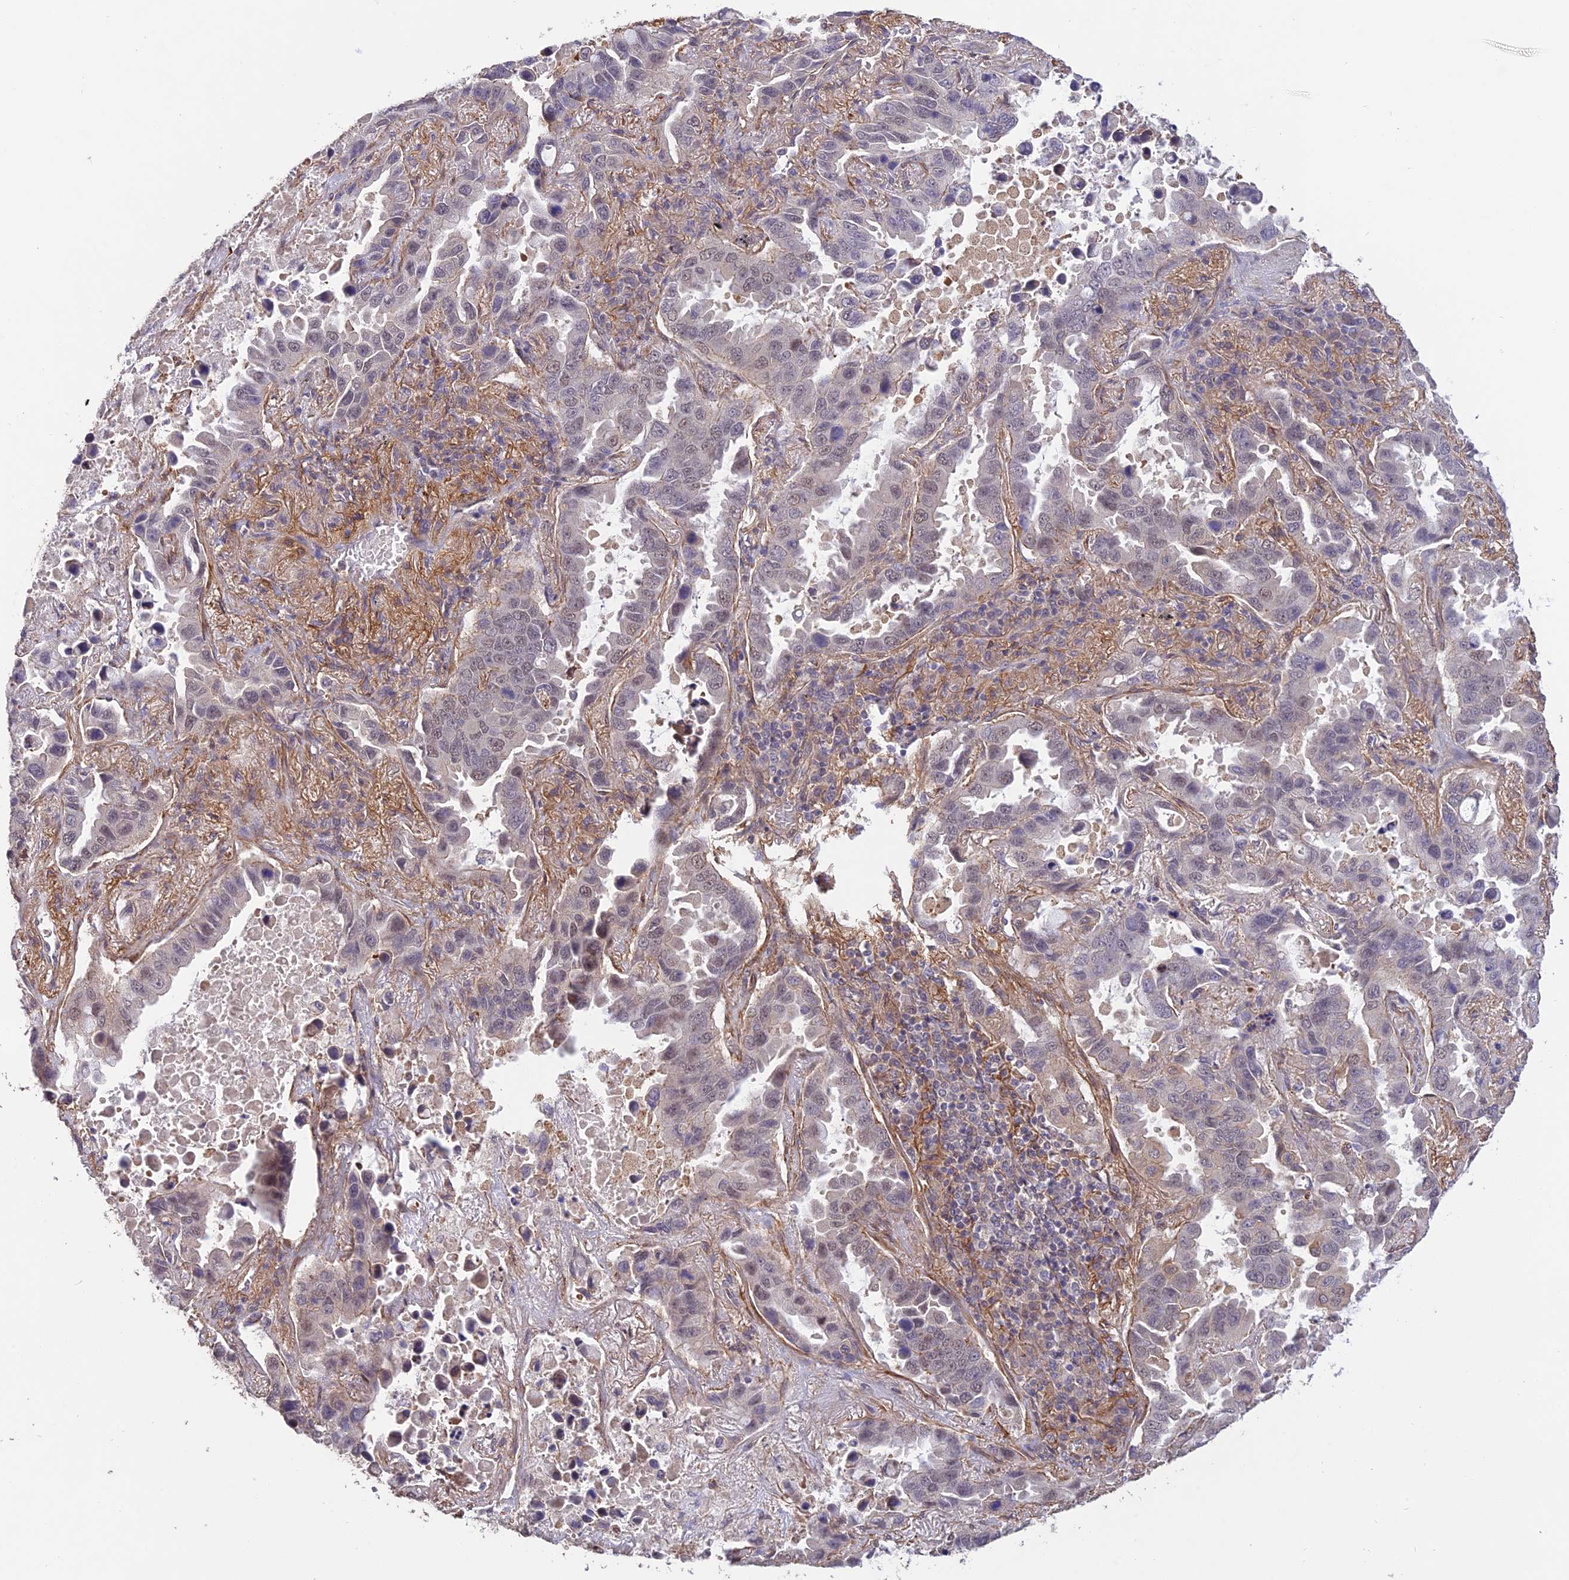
{"staining": {"intensity": "weak", "quantity": "<25%", "location": "nuclear"}, "tissue": "lung cancer", "cell_type": "Tumor cells", "image_type": "cancer", "snomed": [{"axis": "morphology", "description": "Adenocarcinoma, NOS"}, {"axis": "topography", "description": "Lung"}], "caption": "The immunohistochemistry histopathology image has no significant staining in tumor cells of adenocarcinoma (lung) tissue. (DAB IHC visualized using brightfield microscopy, high magnification).", "gene": "PAGR1", "patient": {"sex": "male", "age": 64}}